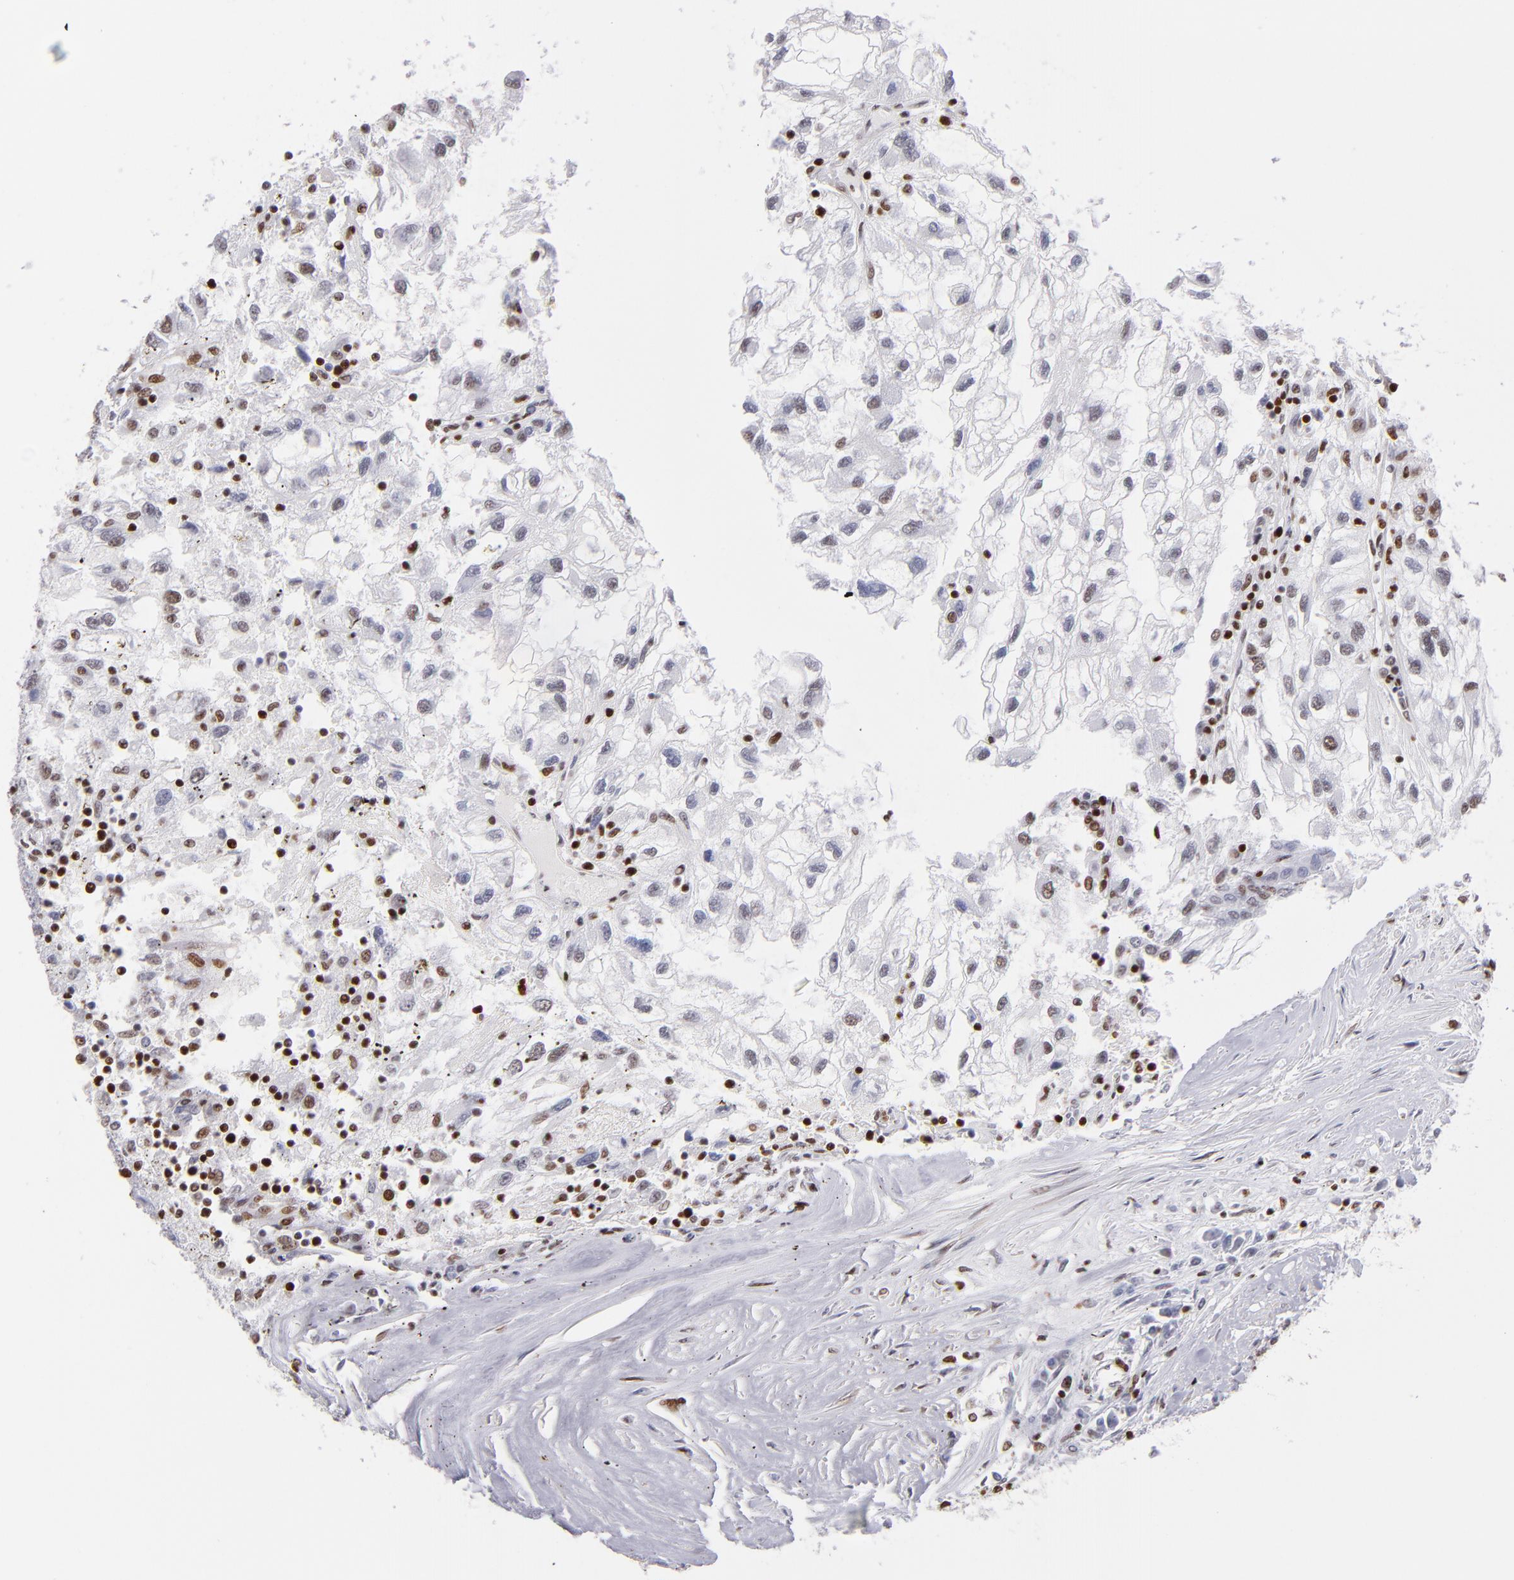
{"staining": {"intensity": "moderate", "quantity": "<25%", "location": "nuclear"}, "tissue": "renal cancer", "cell_type": "Tumor cells", "image_type": "cancer", "snomed": [{"axis": "morphology", "description": "Normal tissue, NOS"}, {"axis": "morphology", "description": "Adenocarcinoma, NOS"}, {"axis": "topography", "description": "Kidney"}], "caption": "Immunohistochemical staining of human adenocarcinoma (renal) displays moderate nuclear protein positivity in about <25% of tumor cells.", "gene": "POLA1", "patient": {"sex": "male", "age": 71}}